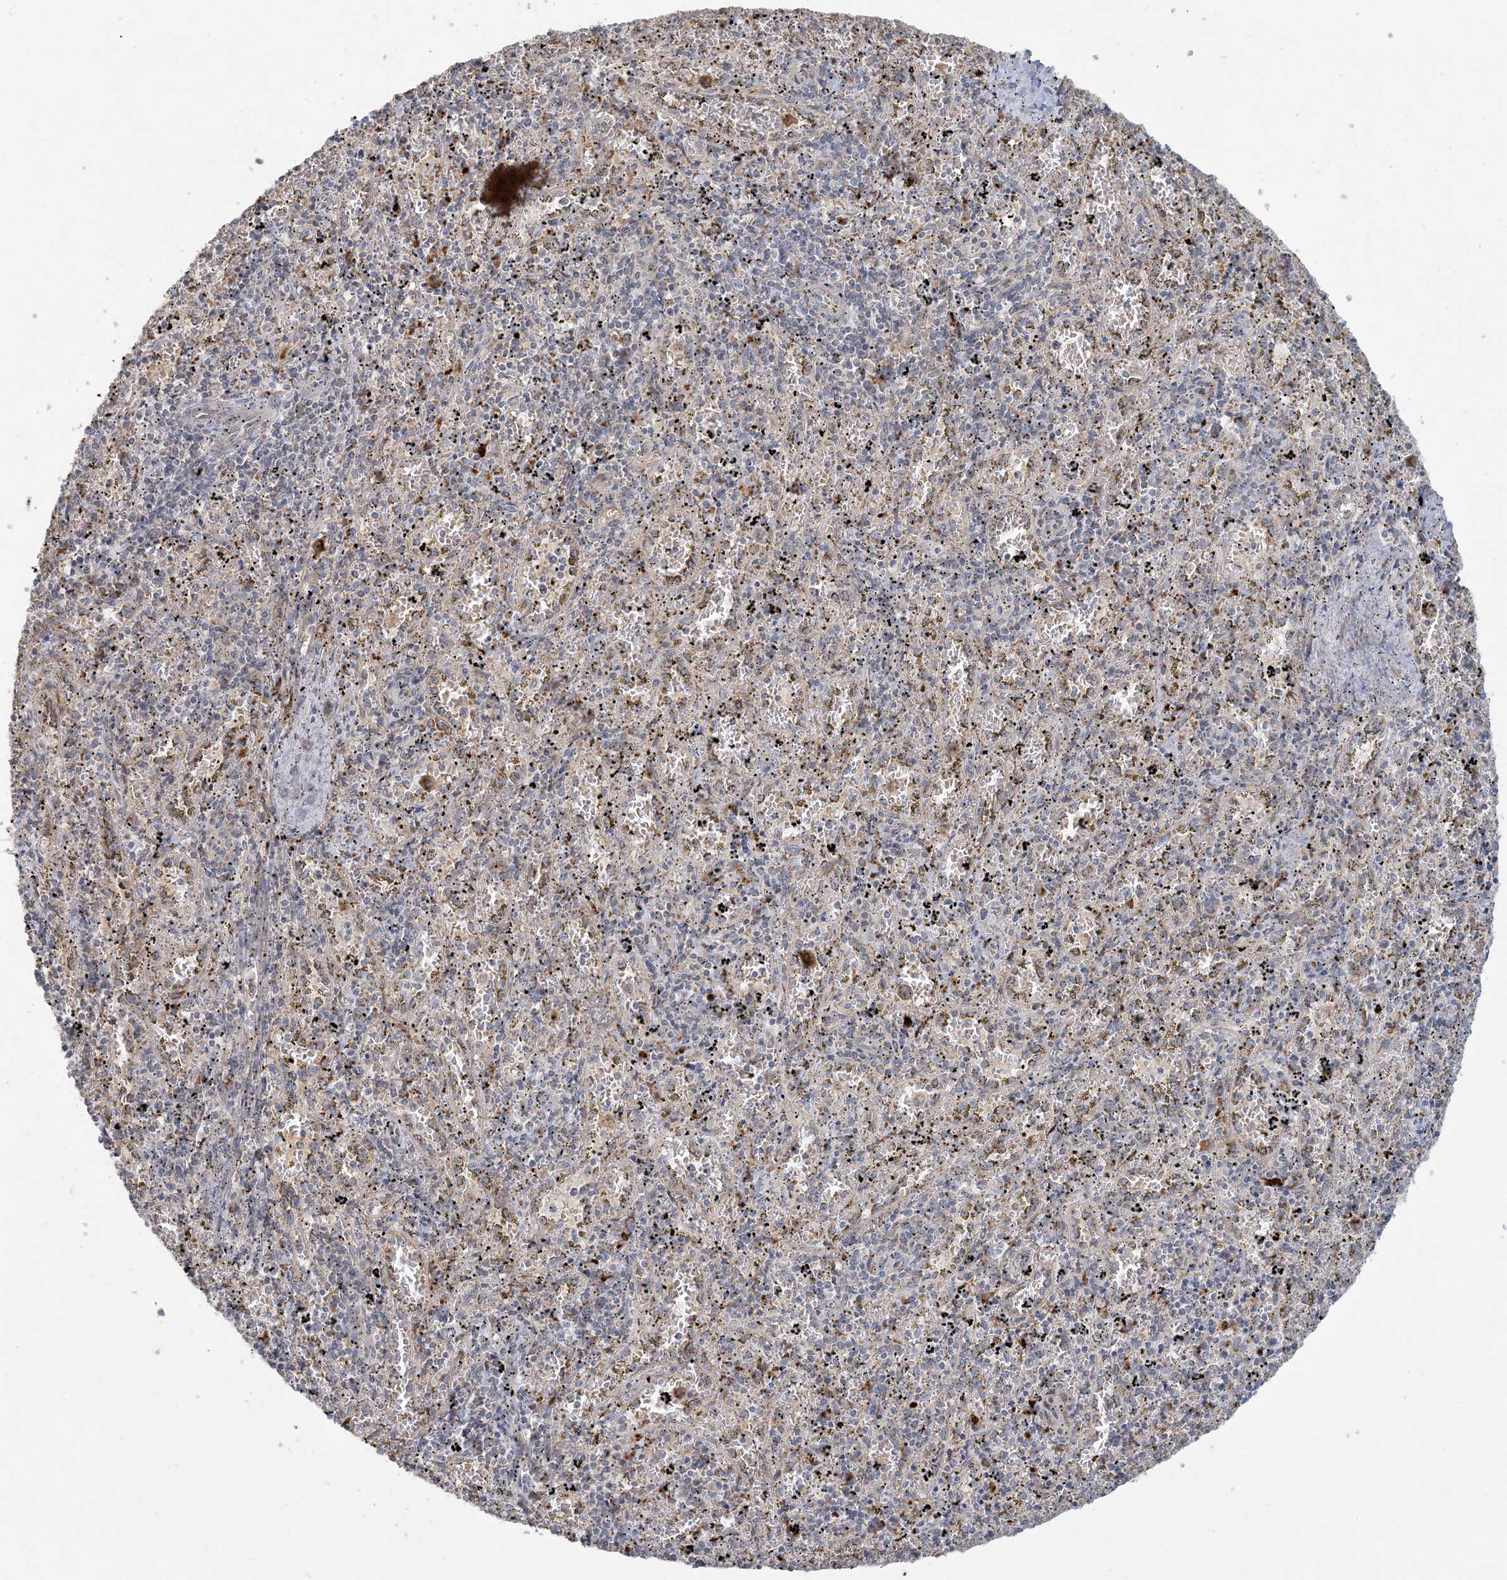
{"staining": {"intensity": "weak", "quantity": "<25%", "location": "cytoplasmic/membranous"}, "tissue": "spleen", "cell_type": "Cells in red pulp", "image_type": "normal", "snomed": [{"axis": "morphology", "description": "Normal tissue, NOS"}, {"axis": "topography", "description": "Spleen"}], "caption": "Spleen stained for a protein using immunohistochemistry (IHC) demonstrates no staining cells in red pulp.", "gene": "MCAT", "patient": {"sex": "male", "age": 11}}